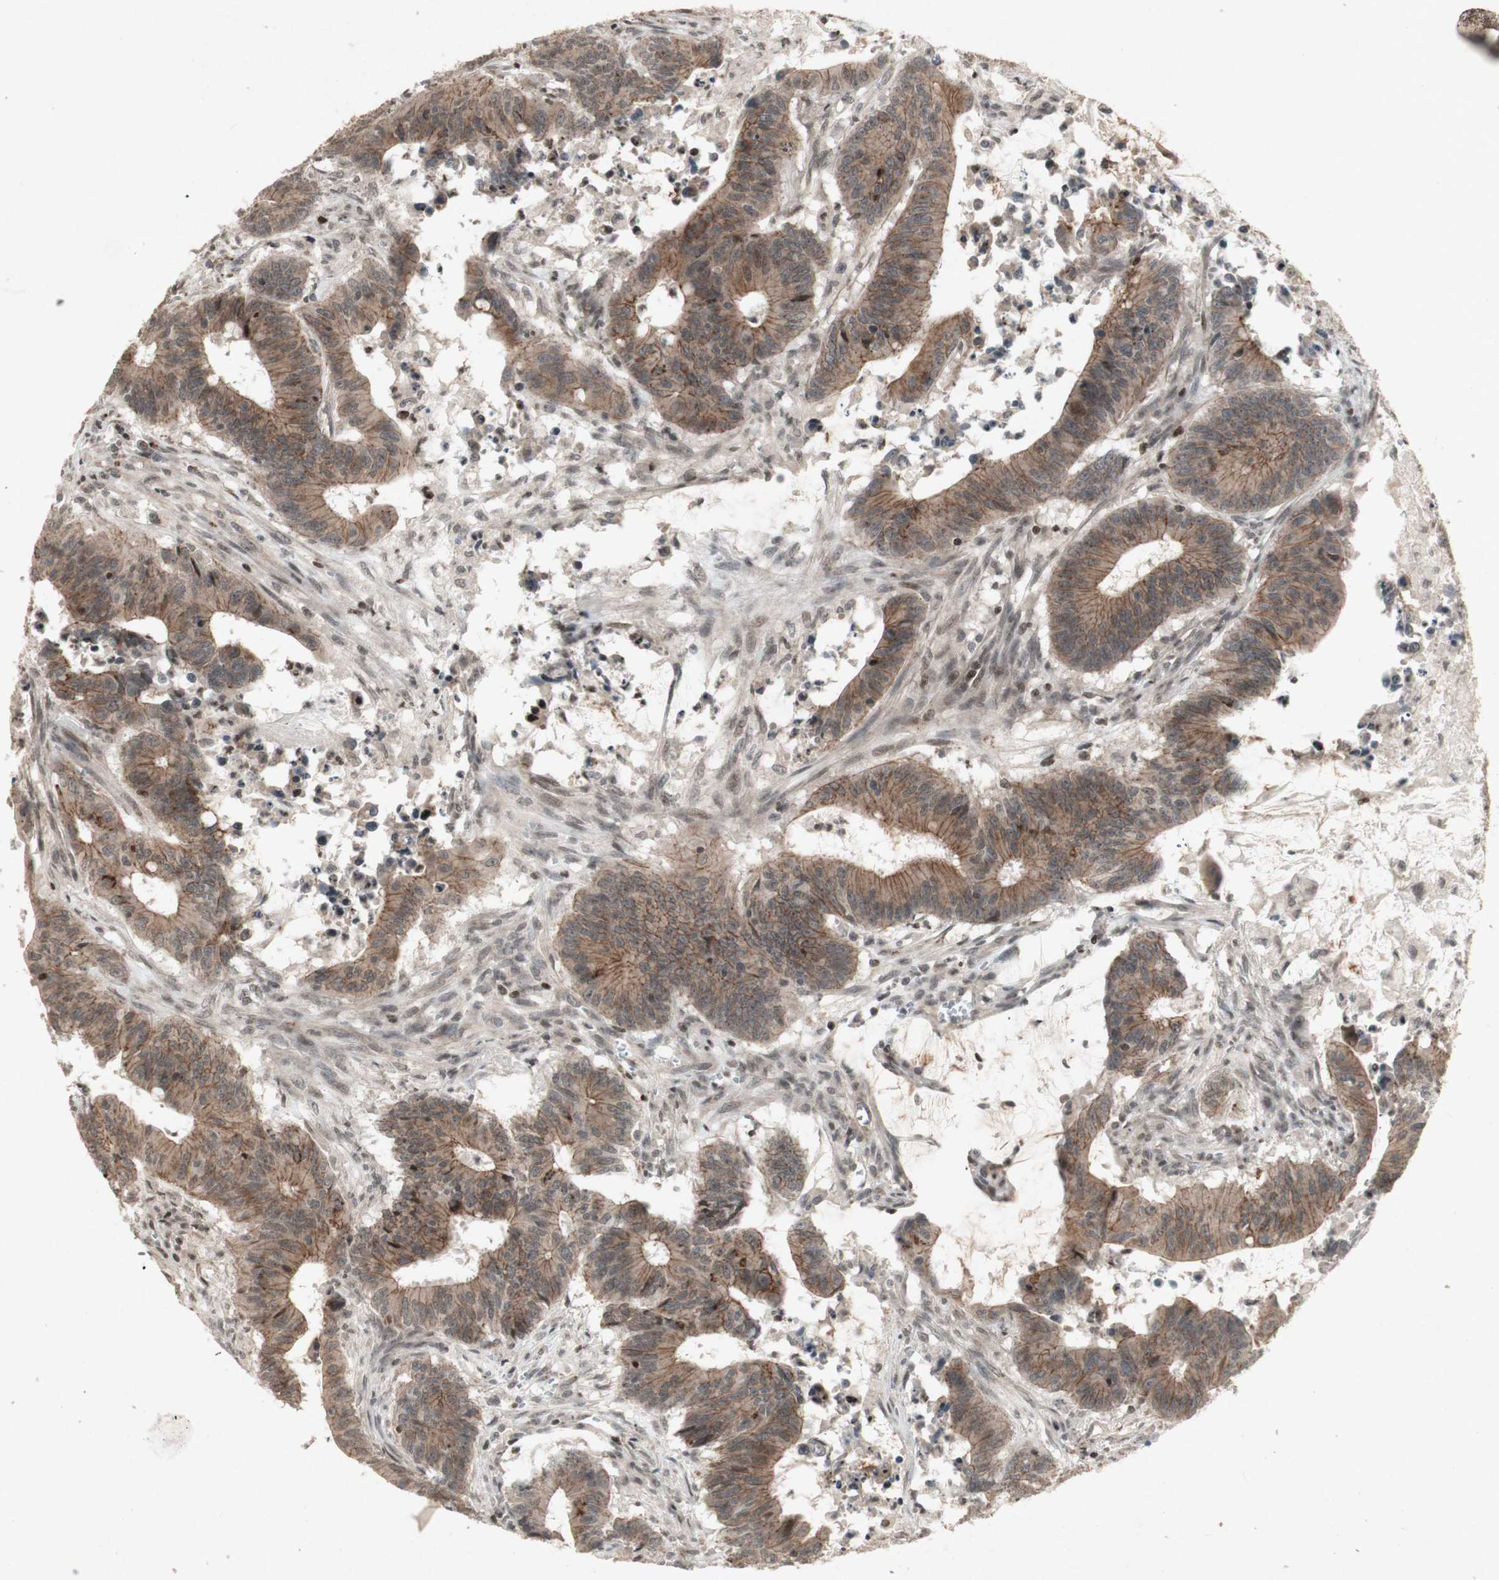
{"staining": {"intensity": "moderate", "quantity": ">75%", "location": "cytoplasmic/membranous"}, "tissue": "colorectal cancer", "cell_type": "Tumor cells", "image_type": "cancer", "snomed": [{"axis": "morphology", "description": "Adenocarcinoma, NOS"}, {"axis": "topography", "description": "Colon"}], "caption": "DAB (3,3'-diaminobenzidine) immunohistochemical staining of adenocarcinoma (colorectal) reveals moderate cytoplasmic/membranous protein staining in about >75% of tumor cells.", "gene": "PLXNA1", "patient": {"sex": "male", "age": 45}}